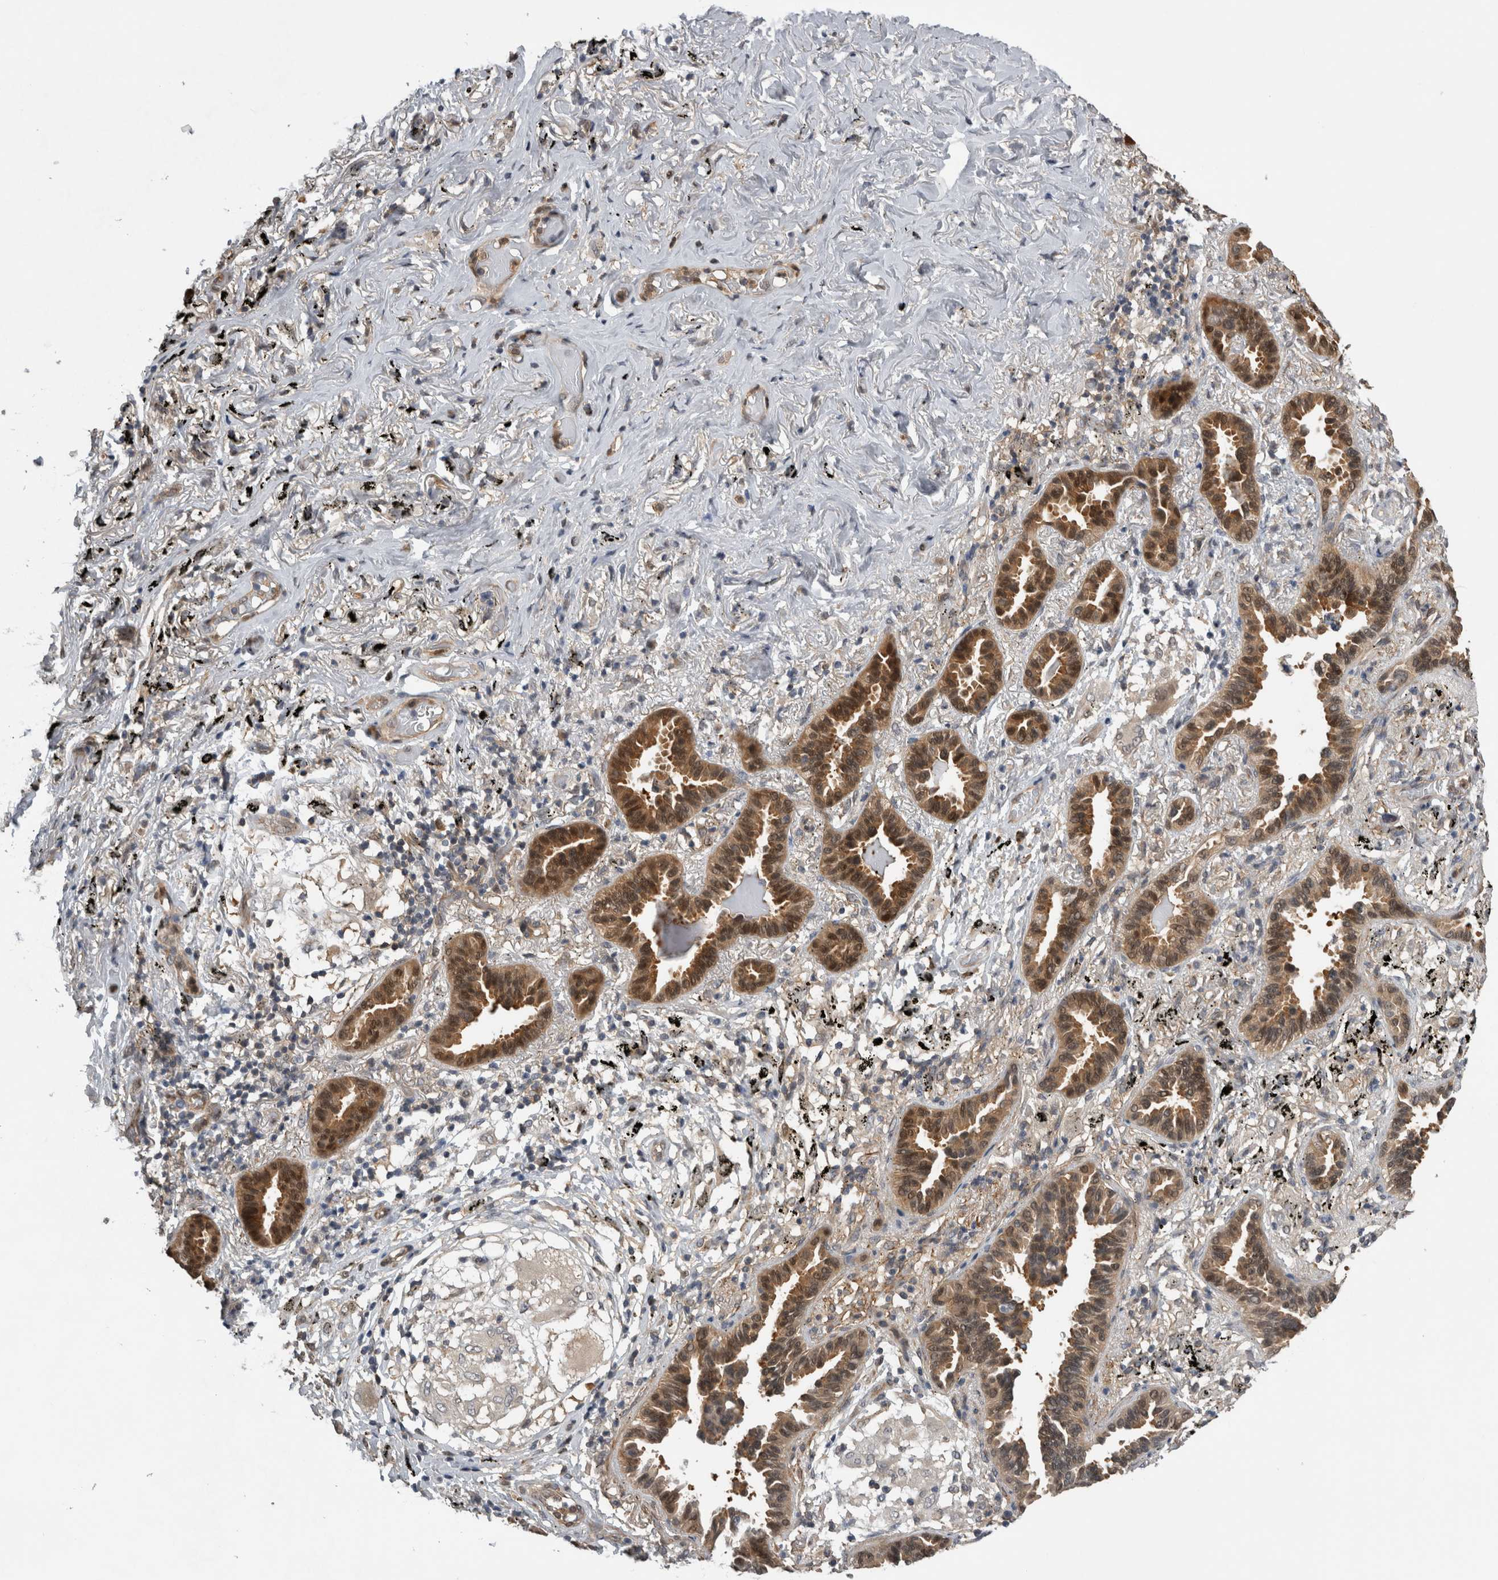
{"staining": {"intensity": "moderate", "quantity": ">75%", "location": "cytoplasmic/membranous,nuclear"}, "tissue": "lung cancer", "cell_type": "Tumor cells", "image_type": "cancer", "snomed": [{"axis": "morphology", "description": "Adenocarcinoma, NOS"}, {"axis": "topography", "description": "Lung"}], "caption": "The image demonstrates immunohistochemical staining of lung adenocarcinoma. There is moderate cytoplasmic/membranous and nuclear positivity is identified in about >75% of tumor cells. Nuclei are stained in blue.", "gene": "NAPRT", "patient": {"sex": "male", "age": 59}}